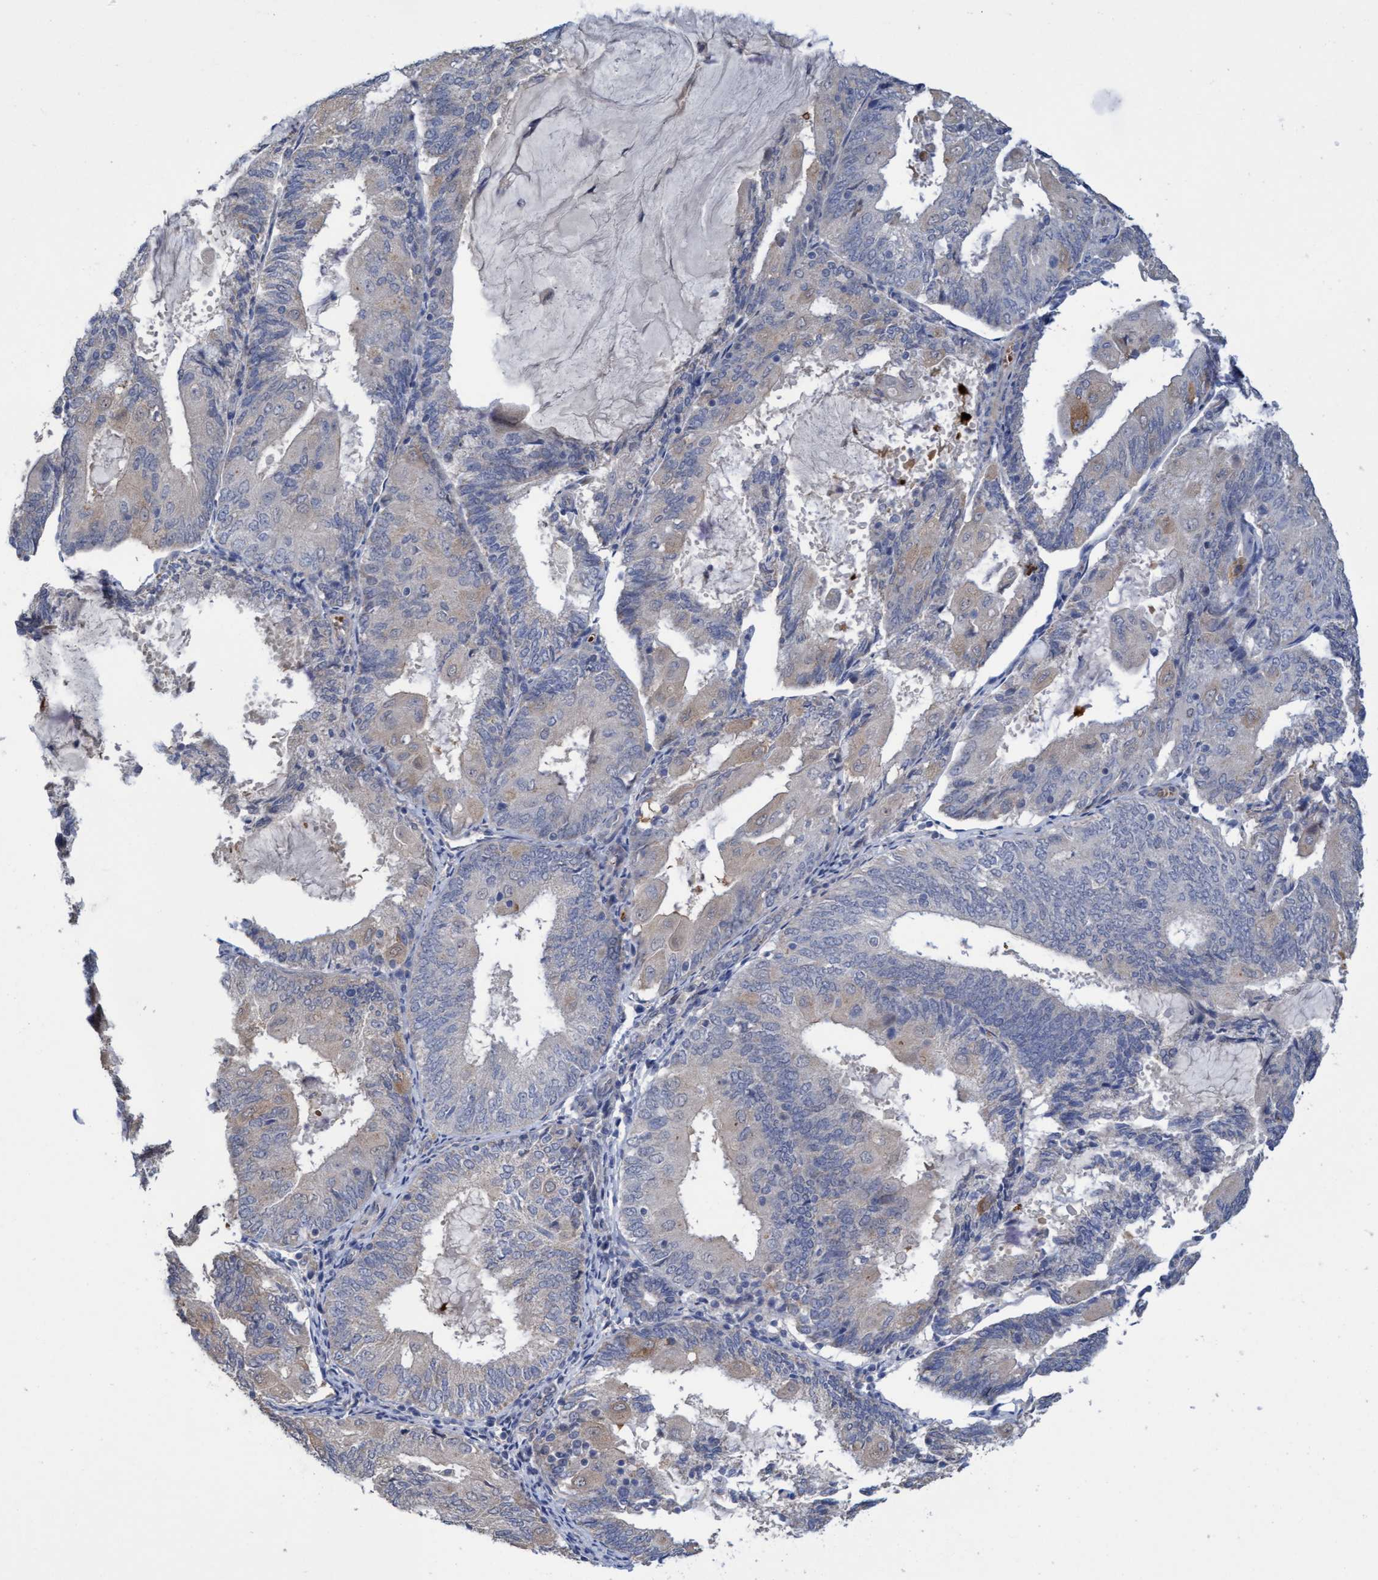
{"staining": {"intensity": "negative", "quantity": "none", "location": "none"}, "tissue": "endometrial cancer", "cell_type": "Tumor cells", "image_type": "cancer", "snomed": [{"axis": "morphology", "description": "Adenocarcinoma, NOS"}, {"axis": "topography", "description": "Endometrium"}], "caption": "Endometrial cancer (adenocarcinoma) was stained to show a protein in brown. There is no significant positivity in tumor cells. Brightfield microscopy of immunohistochemistry (IHC) stained with DAB (brown) and hematoxylin (blue), captured at high magnification.", "gene": "SEMA4D", "patient": {"sex": "female", "age": 81}}